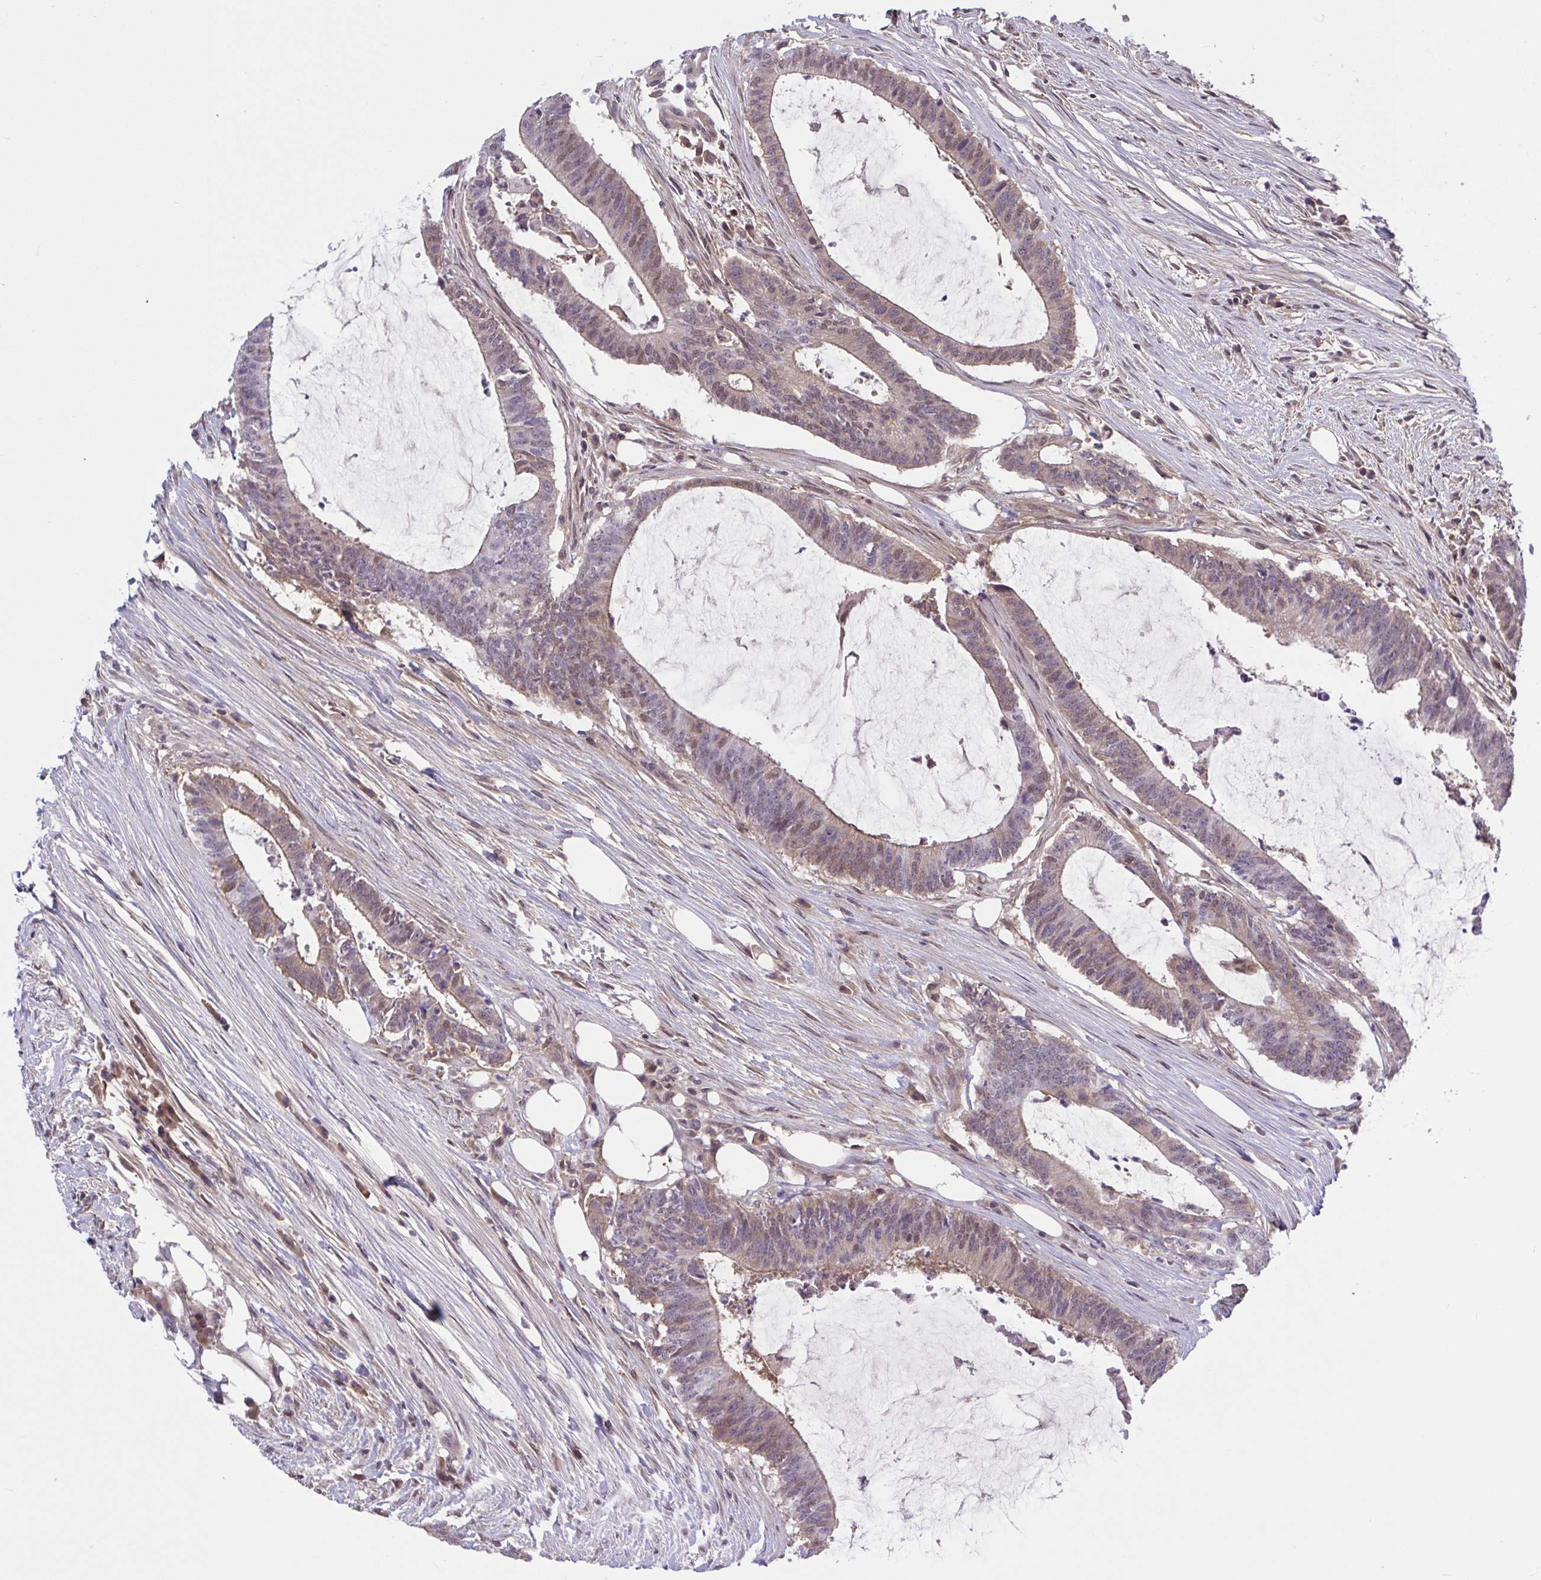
{"staining": {"intensity": "weak", "quantity": "25%-75%", "location": "cytoplasmic/membranous,nuclear"}, "tissue": "colorectal cancer", "cell_type": "Tumor cells", "image_type": "cancer", "snomed": [{"axis": "morphology", "description": "Adenocarcinoma, NOS"}, {"axis": "topography", "description": "Colon"}], "caption": "Protein staining by IHC exhibits weak cytoplasmic/membranous and nuclear expression in about 25%-75% of tumor cells in colorectal cancer (adenocarcinoma).", "gene": "TTC7B", "patient": {"sex": "female", "age": 43}}